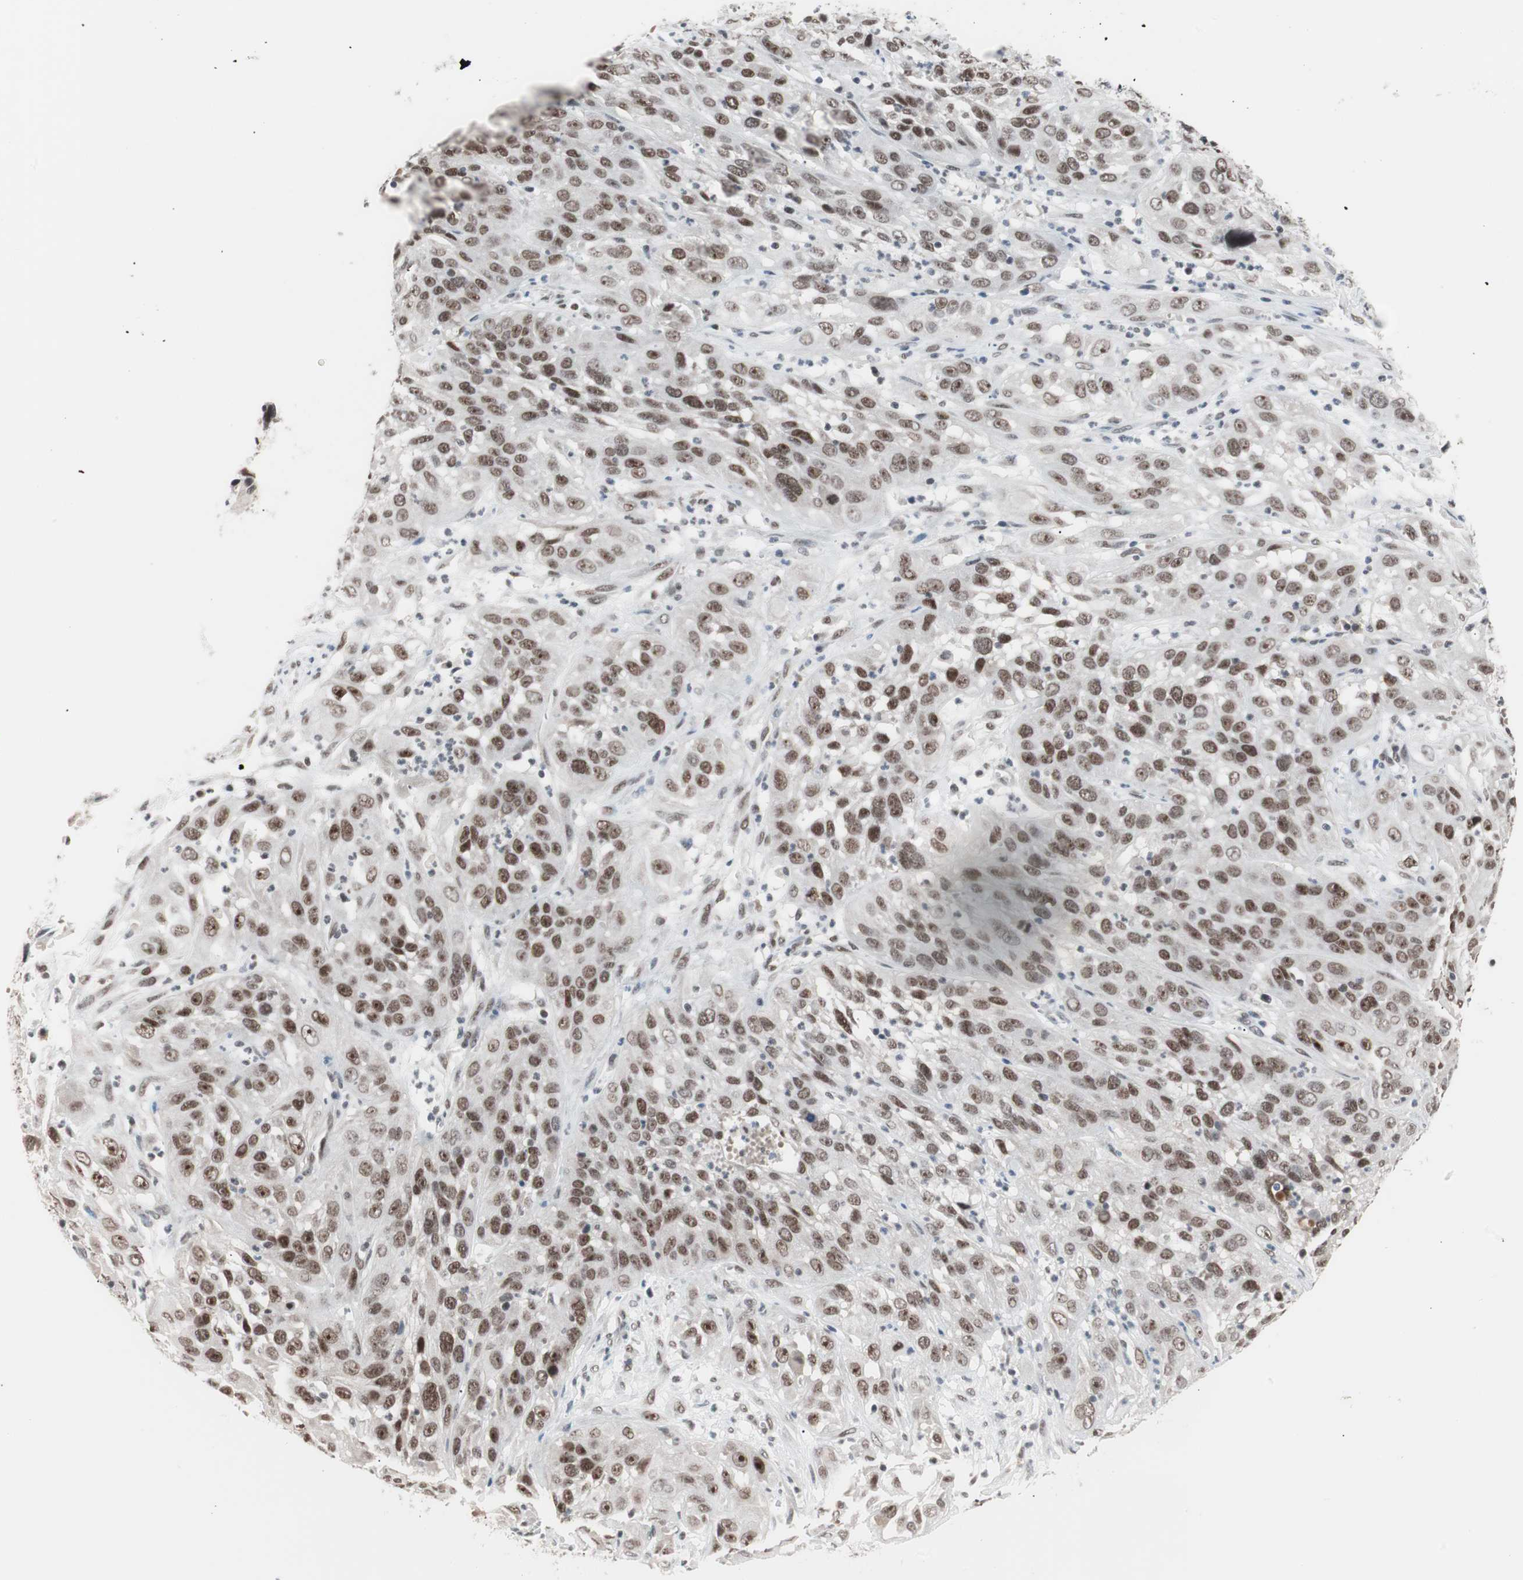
{"staining": {"intensity": "moderate", "quantity": ">75%", "location": "nuclear"}, "tissue": "cervical cancer", "cell_type": "Tumor cells", "image_type": "cancer", "snomed": [{"axis": "morphology", "description": "Squamous cell carcinoma, NOS"}, {"axis": "topography", "description": "Cervix"}], "caption": "High-power microscopy captured an immunohistochemistry (IHC) histopathology image of cervical cancer (squamous cell carcinoma), revealing moderate nuclear positivity in about >75% of tumor cells. (Stains: DAB in brown, nuclei in blue, Microscopy: brightfield microscopy at high magnification).", "gene": "LIG3", "patient": {"sex": "female", "age": 32}}